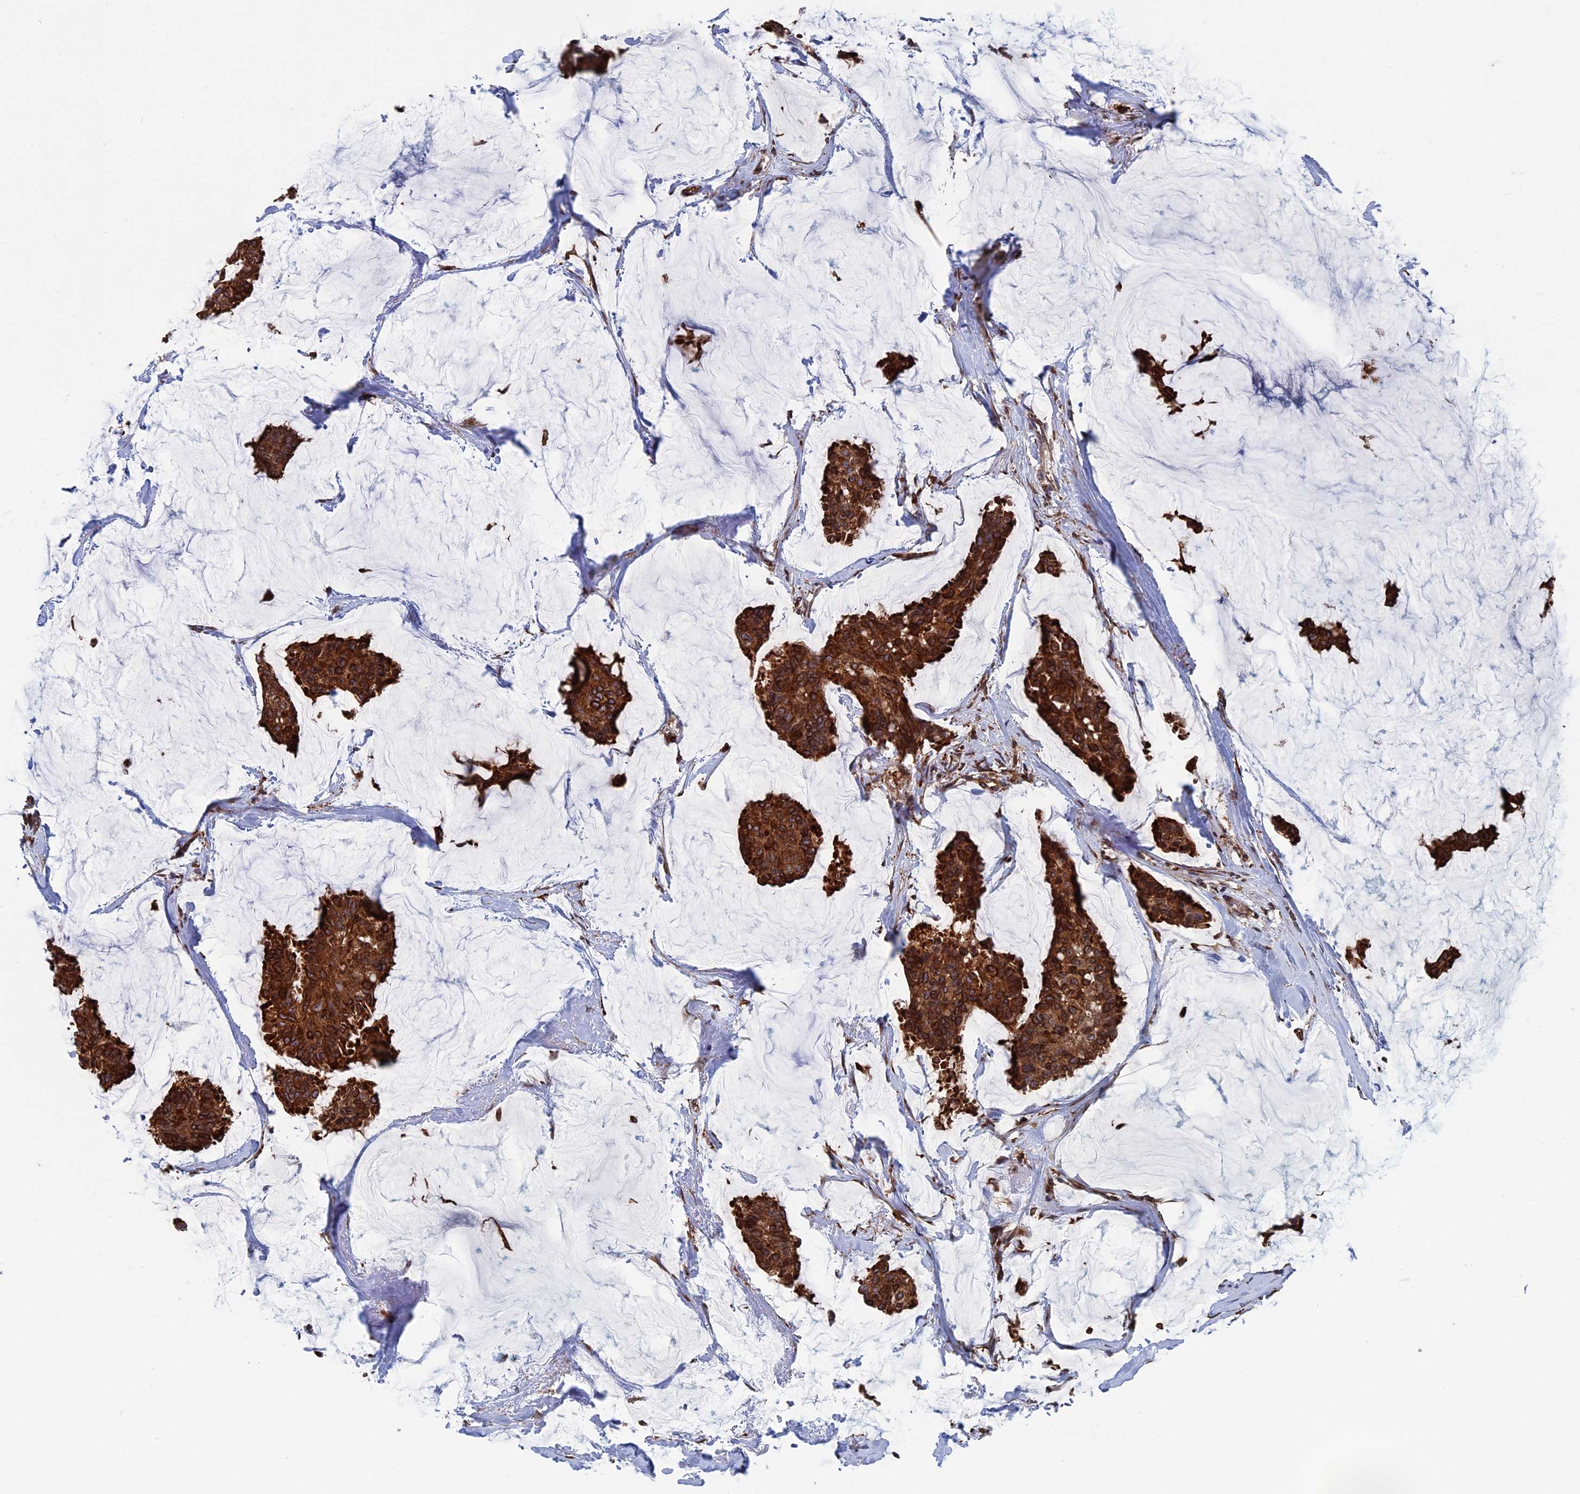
{"staining": {"intensity": "strong", "quantity": ">75%", "location": "cytoplasmic/membranous"}, "tissue": "breast cancer", "cell_type": "Tumor cells", "image_type": "cancer", "snomed": [{"axis": "morphology", "description": "Duct carcinoma"}, {"axis": "topography", "description": "Breast"}], "caption": "An immunohistochemistry histopathology image of neoplastic tissue is shown. Protein staining in brown shows strong cytoplasmic/membranous positivity in breast cancer within tumor cells.", "gene": "RPUSD1", "patient": {"sex": "female", "age": 93}}